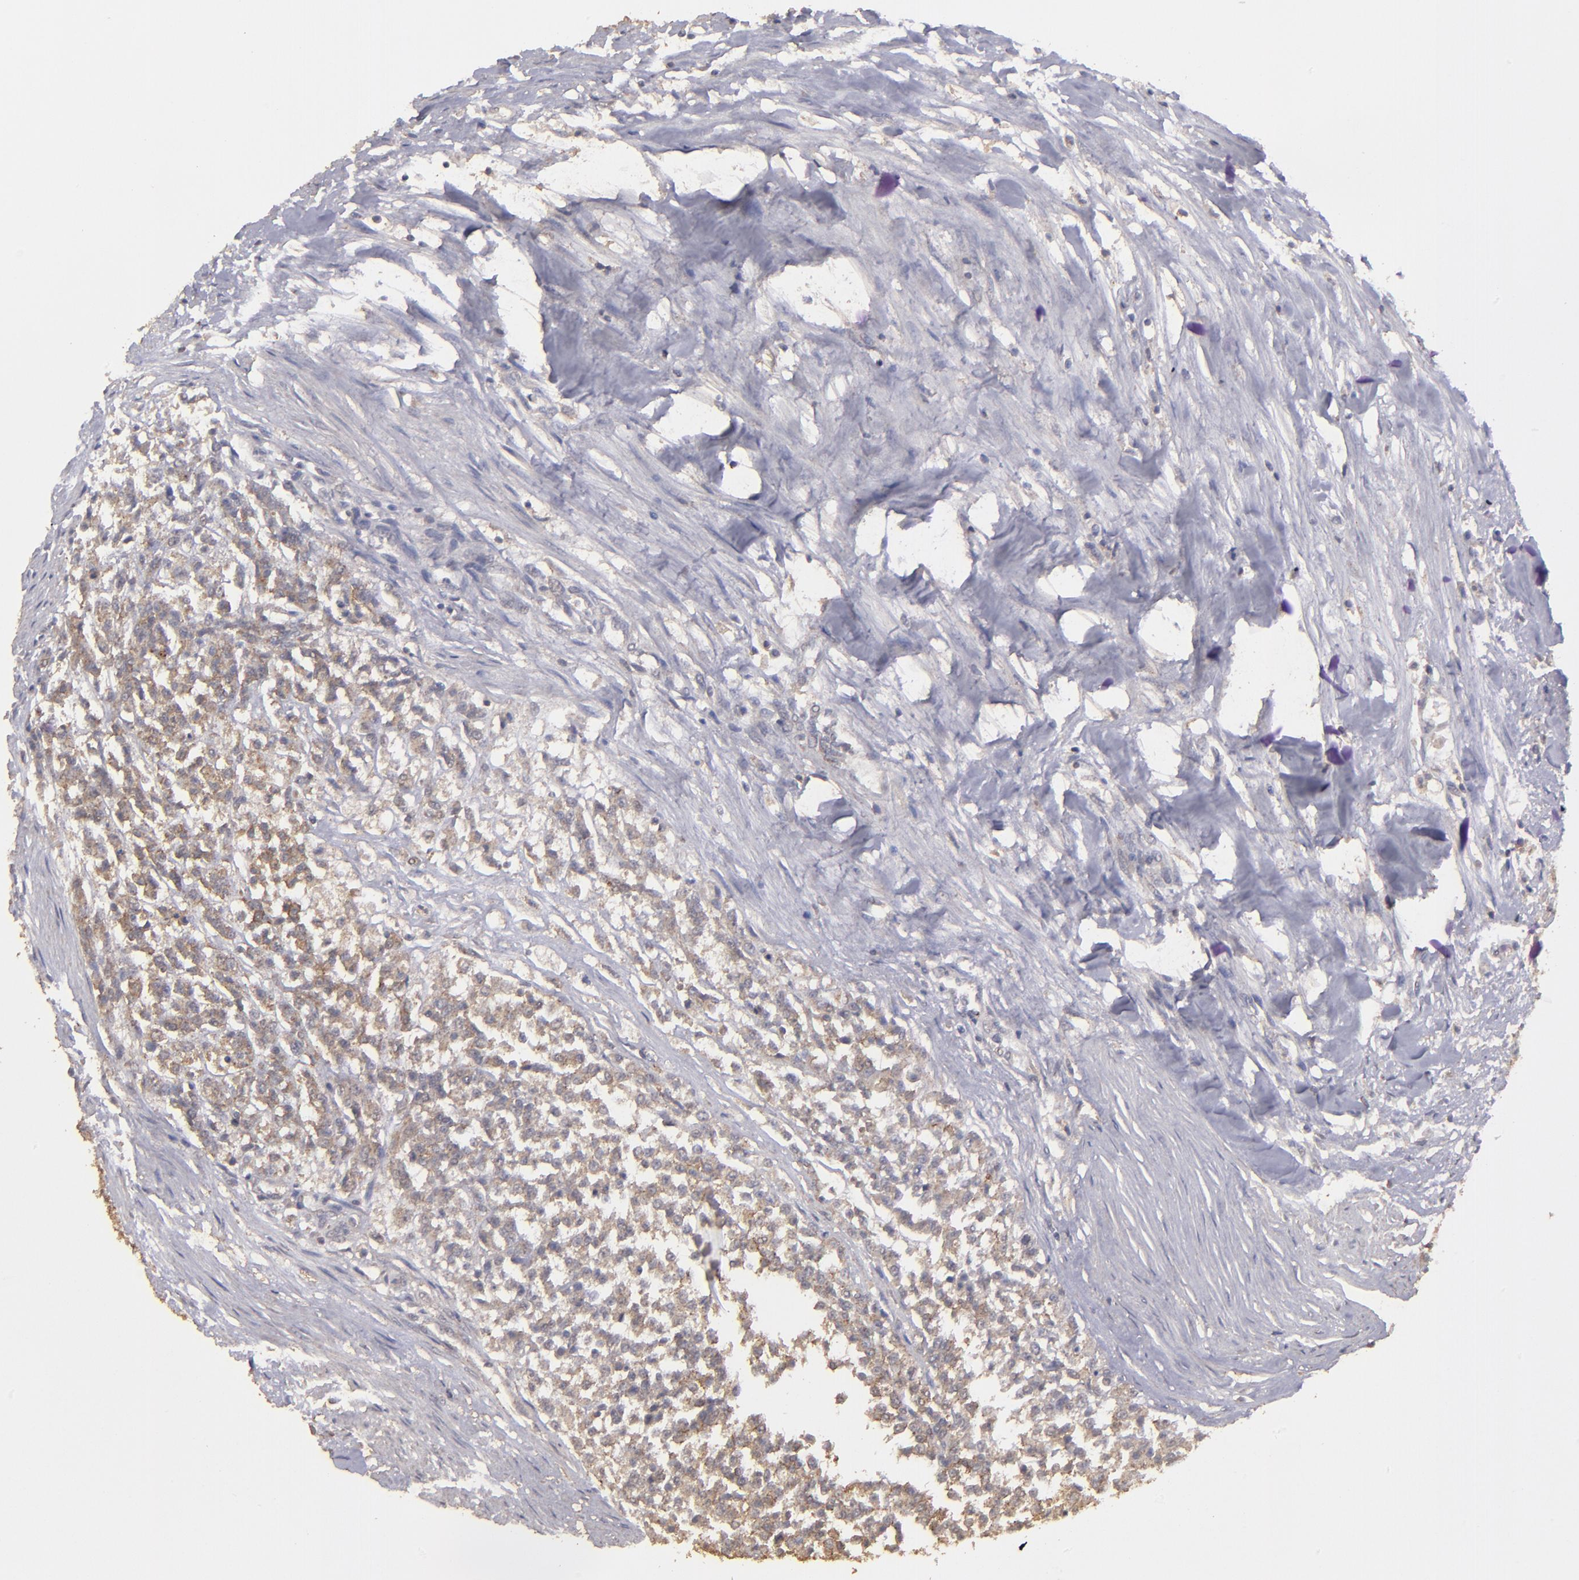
{"staining": {"intensity": "moderate", "quantity": "25%-75%", "location": "cytoplasmic/membranous"}, "tissue": "testis cancer", "cell_type": "Tumor cells", "image_type": "cancer", "snomed": [{"axis": "morphology", "description": "Seminoma, NOS"}, {"axis": "topography", "description": "Testis"}], "caption": "Seminoma (testis) tissue reveals moderate cytoplasmic/membranous positivity in about 25%-75% of tumor cells, visualized by immunohistochemistry.", "gene": "FAT1", "patient": {"sex": "male", "age": 59}}